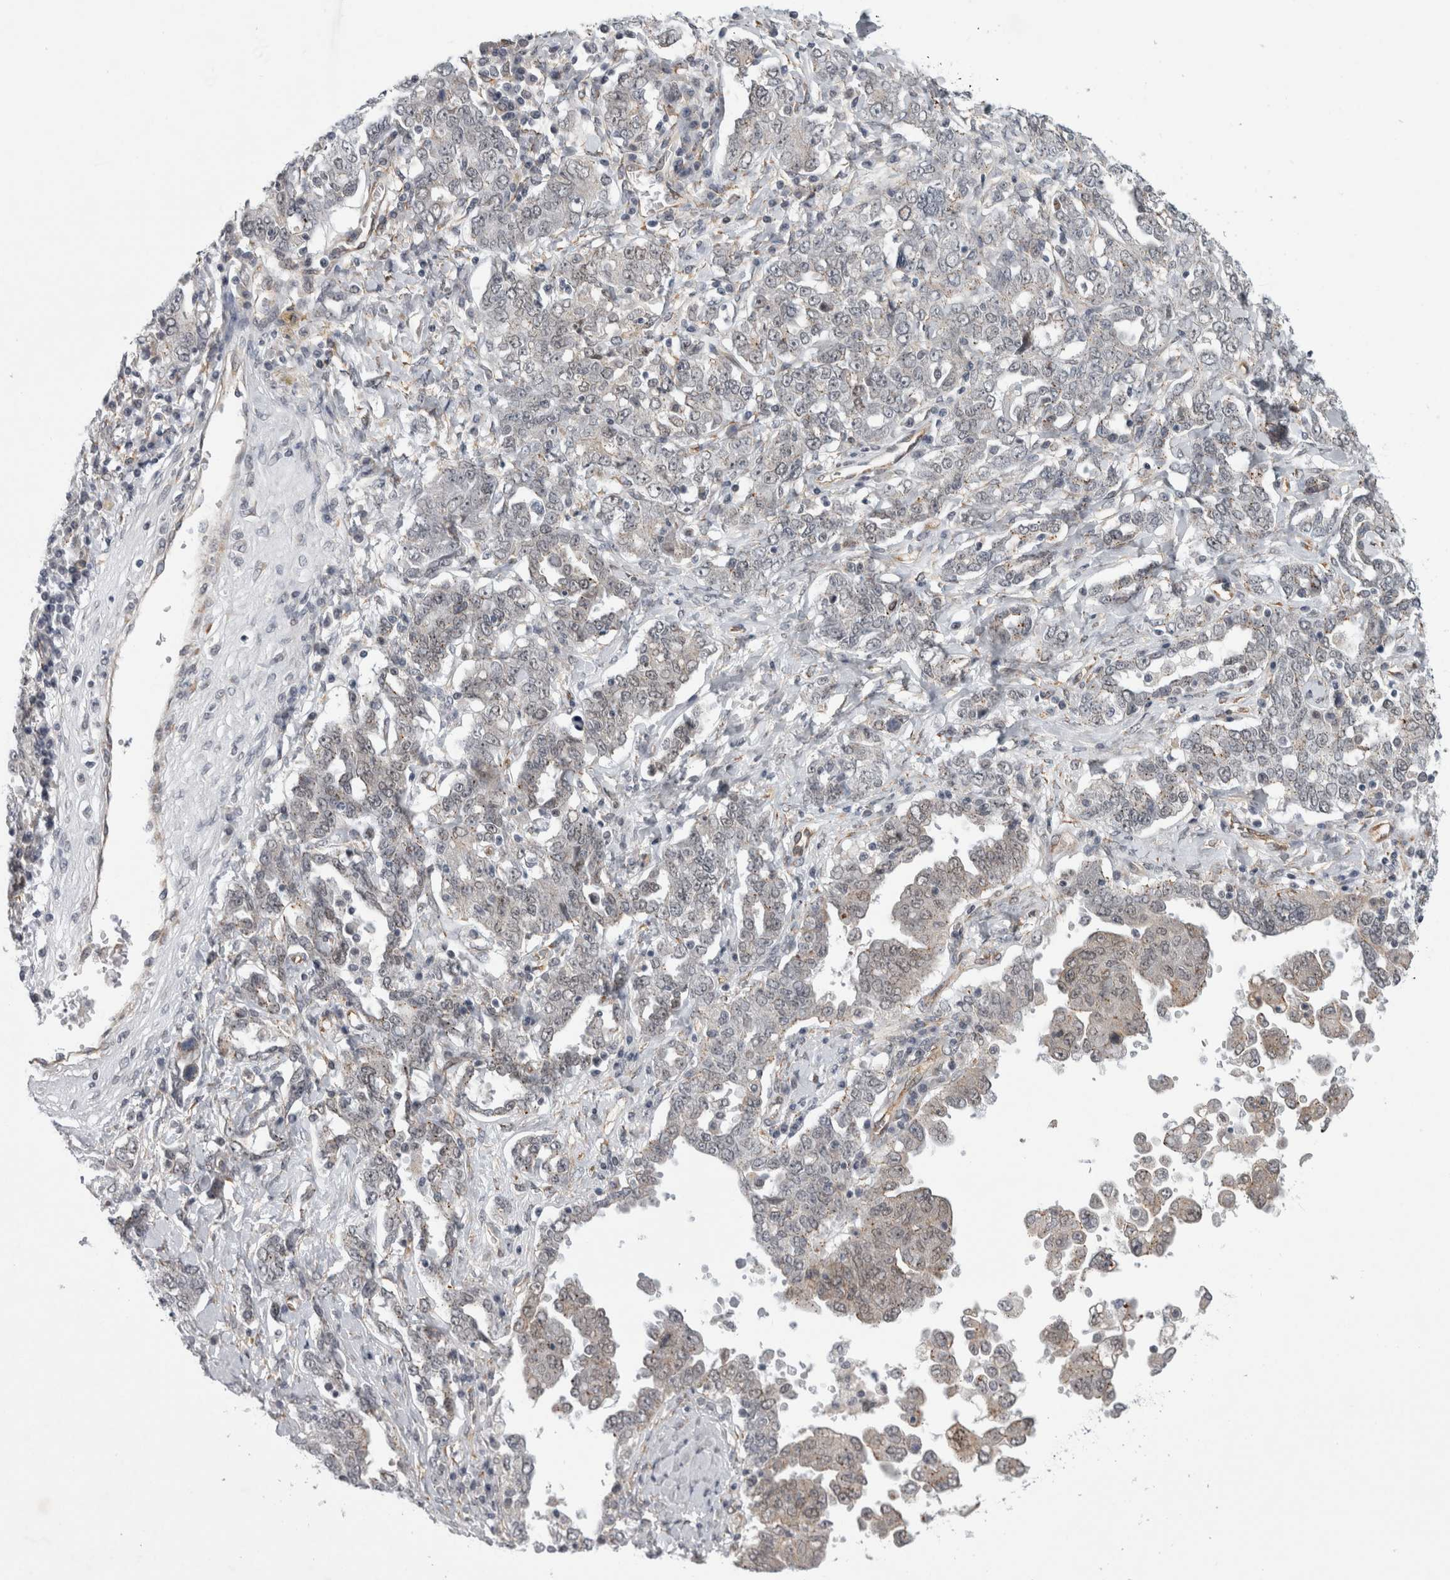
{"staining": {"intensity": "negative", "quantity": "none", "location": "none"}, "tissue": "ovarian cancer", "cell_type": "Tumor cells", "image_type": "cancer", "snomed": [{"axis": "morphology", "description": "Carcinoma, endometroid"}, {"axis": "topography", "description": "Ovary"}], "caption": "A high-resolution histopathology image shows IHC staining of ovarian cancer (endometroid carcinoma), which demonstrates no significant expression in tumor cells.", "gene": "PARP11", "patient": {"sex": "female", "age": 62}}